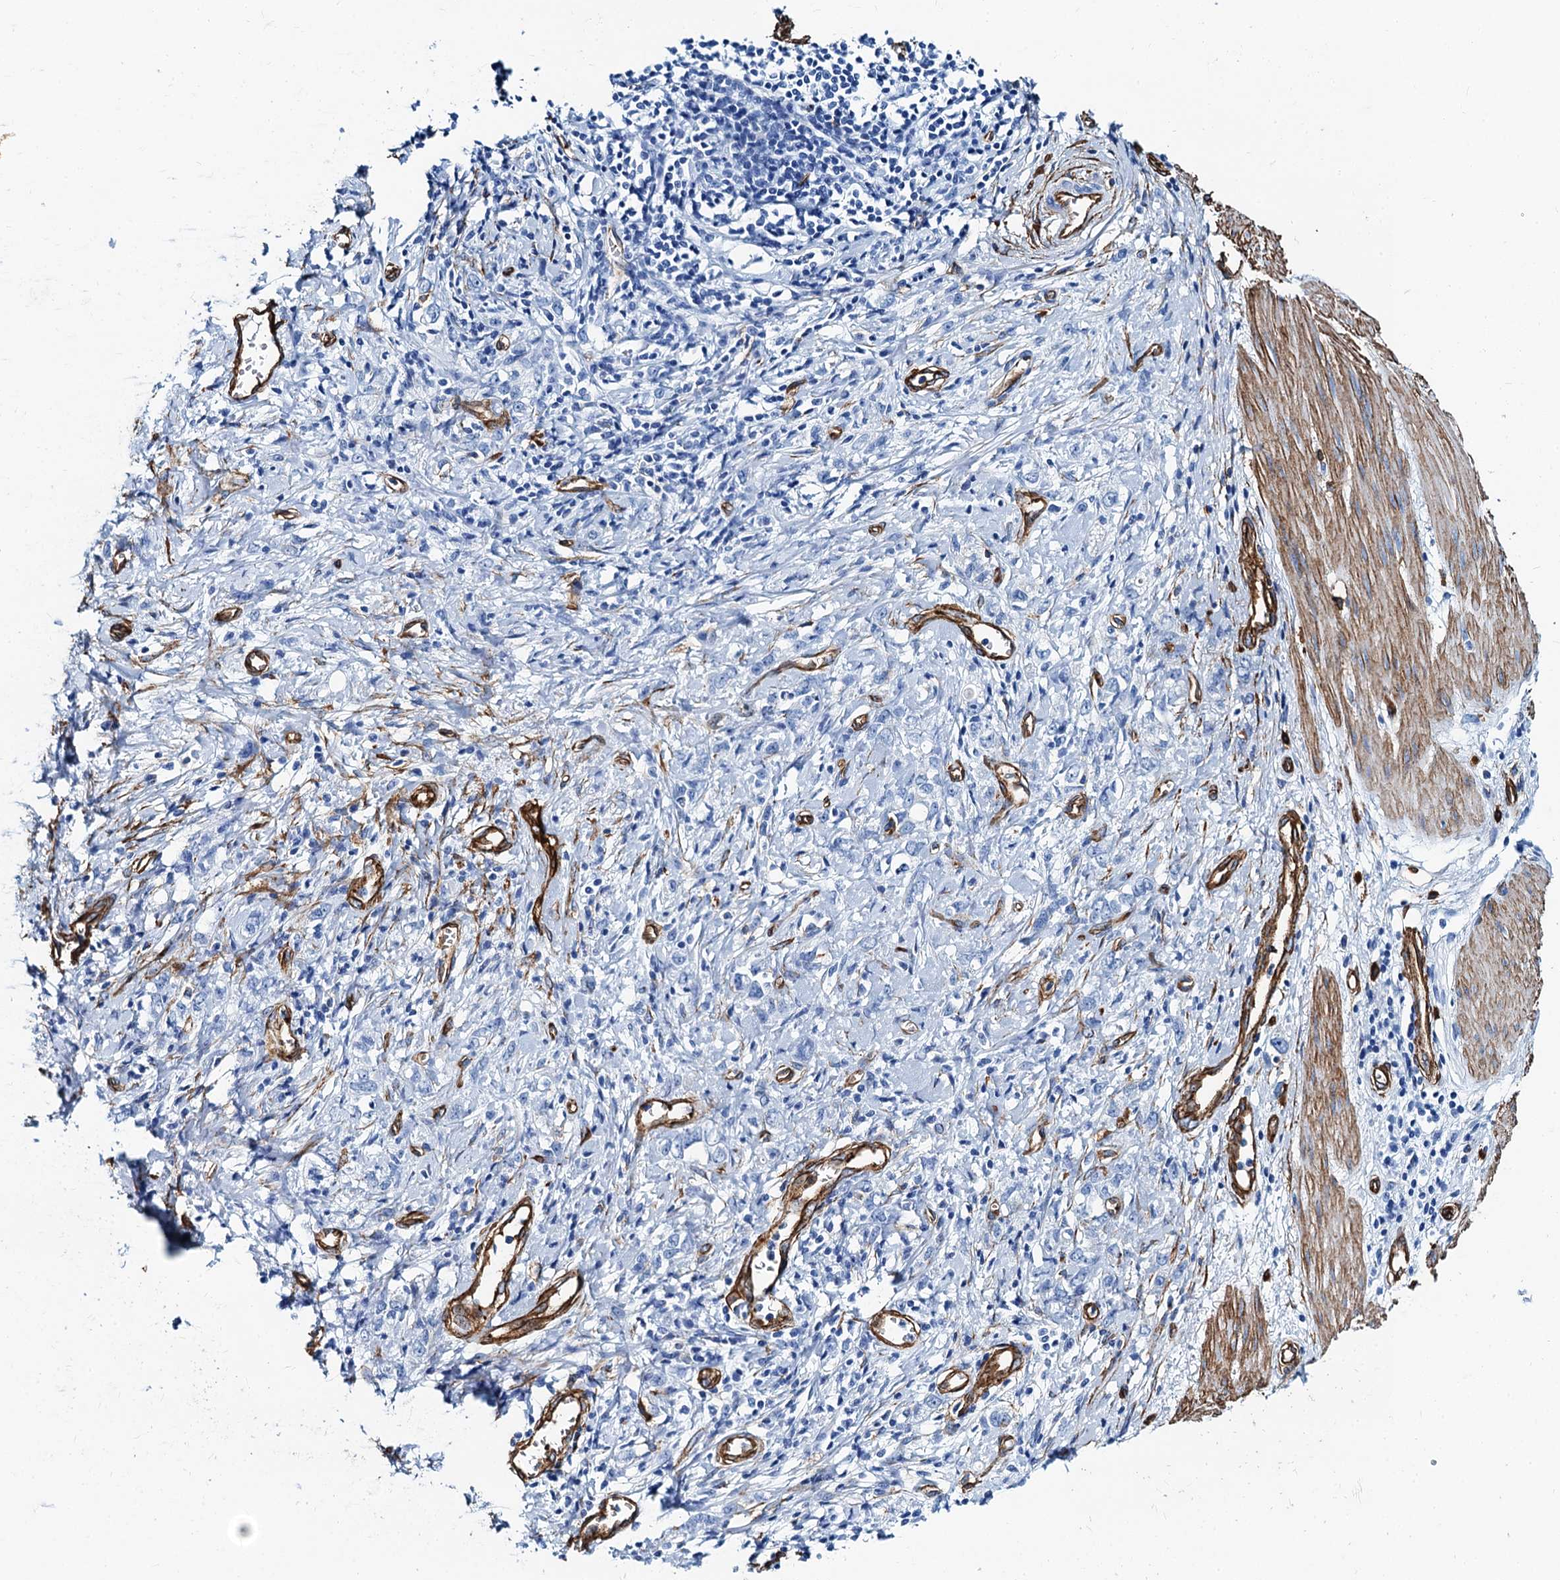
{"staining": {"intensity": "negative", "quantity": "none", "location": "none"}, "tissue": "stomach cancer", "cell_type": "Tumor cells", "image_type": "cancer", "snomed": [{"axis": "morphology", "description": "Adenocarcinoma, NOS"}, {"axis": "topography", "description": "Stomach"}], "caption": "IHC image of human stomach adenocarcinoma stained for a protein (brown), which exhibits no positivity in tumor cells.", "gene": "CAVIN2", "patient": {"sex": "female", "age": 76}}